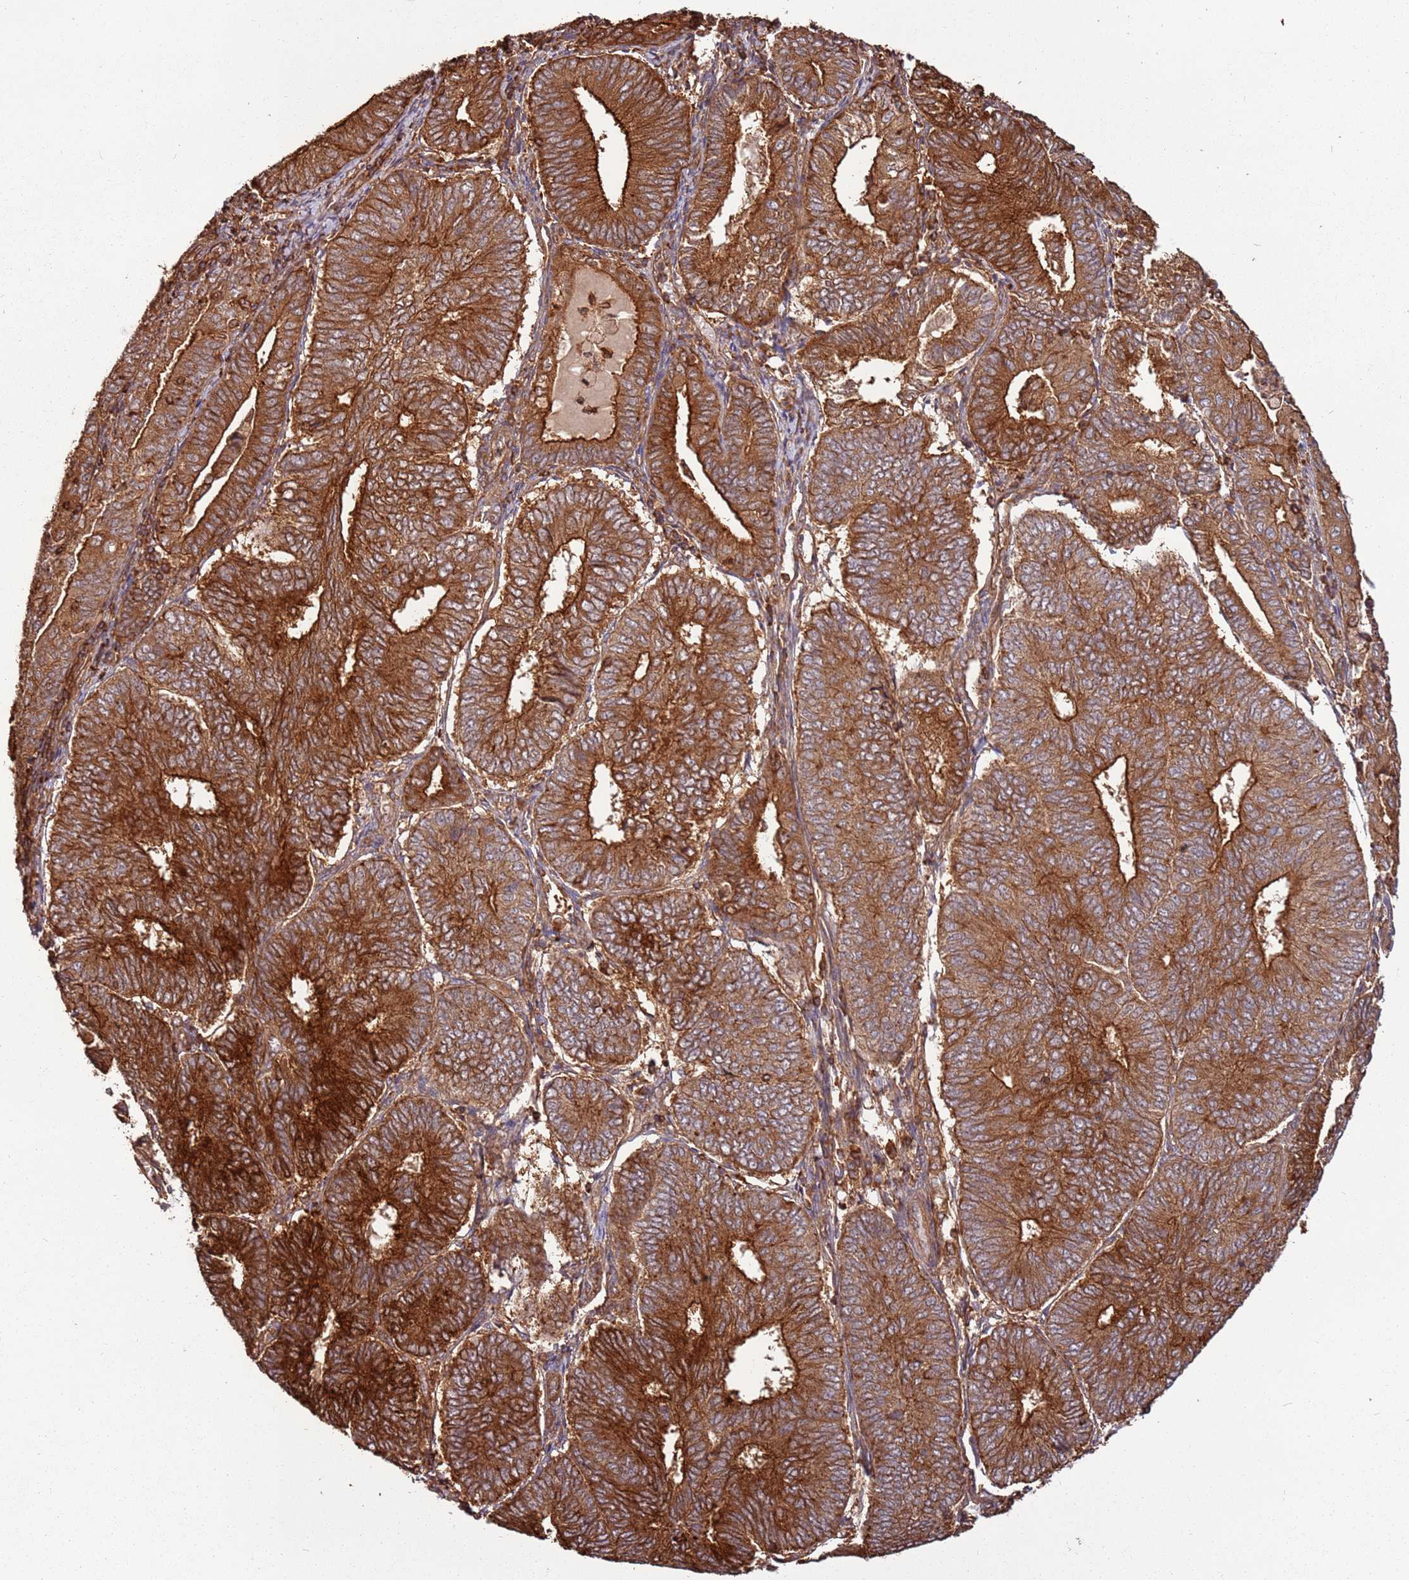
{"staining": {"intensity": "strong", "quantity": ">75%", "location": "cytoplasmic/membranous"}, "tissue": "endometrial cancer", "cell_type": "Tumor cells", "image_type": "cancer", "snomed": [{"axis": "morphology", "description": "Adenocarcinoma, NOS"}, {"axis": "topography", "description": "Endometrium"}], "caption": "Human adenocarcinoma (endometrial) stained with a protein marker reveals strong staining in tumor cells.", "gene": "ACVR2A", "patient": {"sex": "female", "age": 81}}